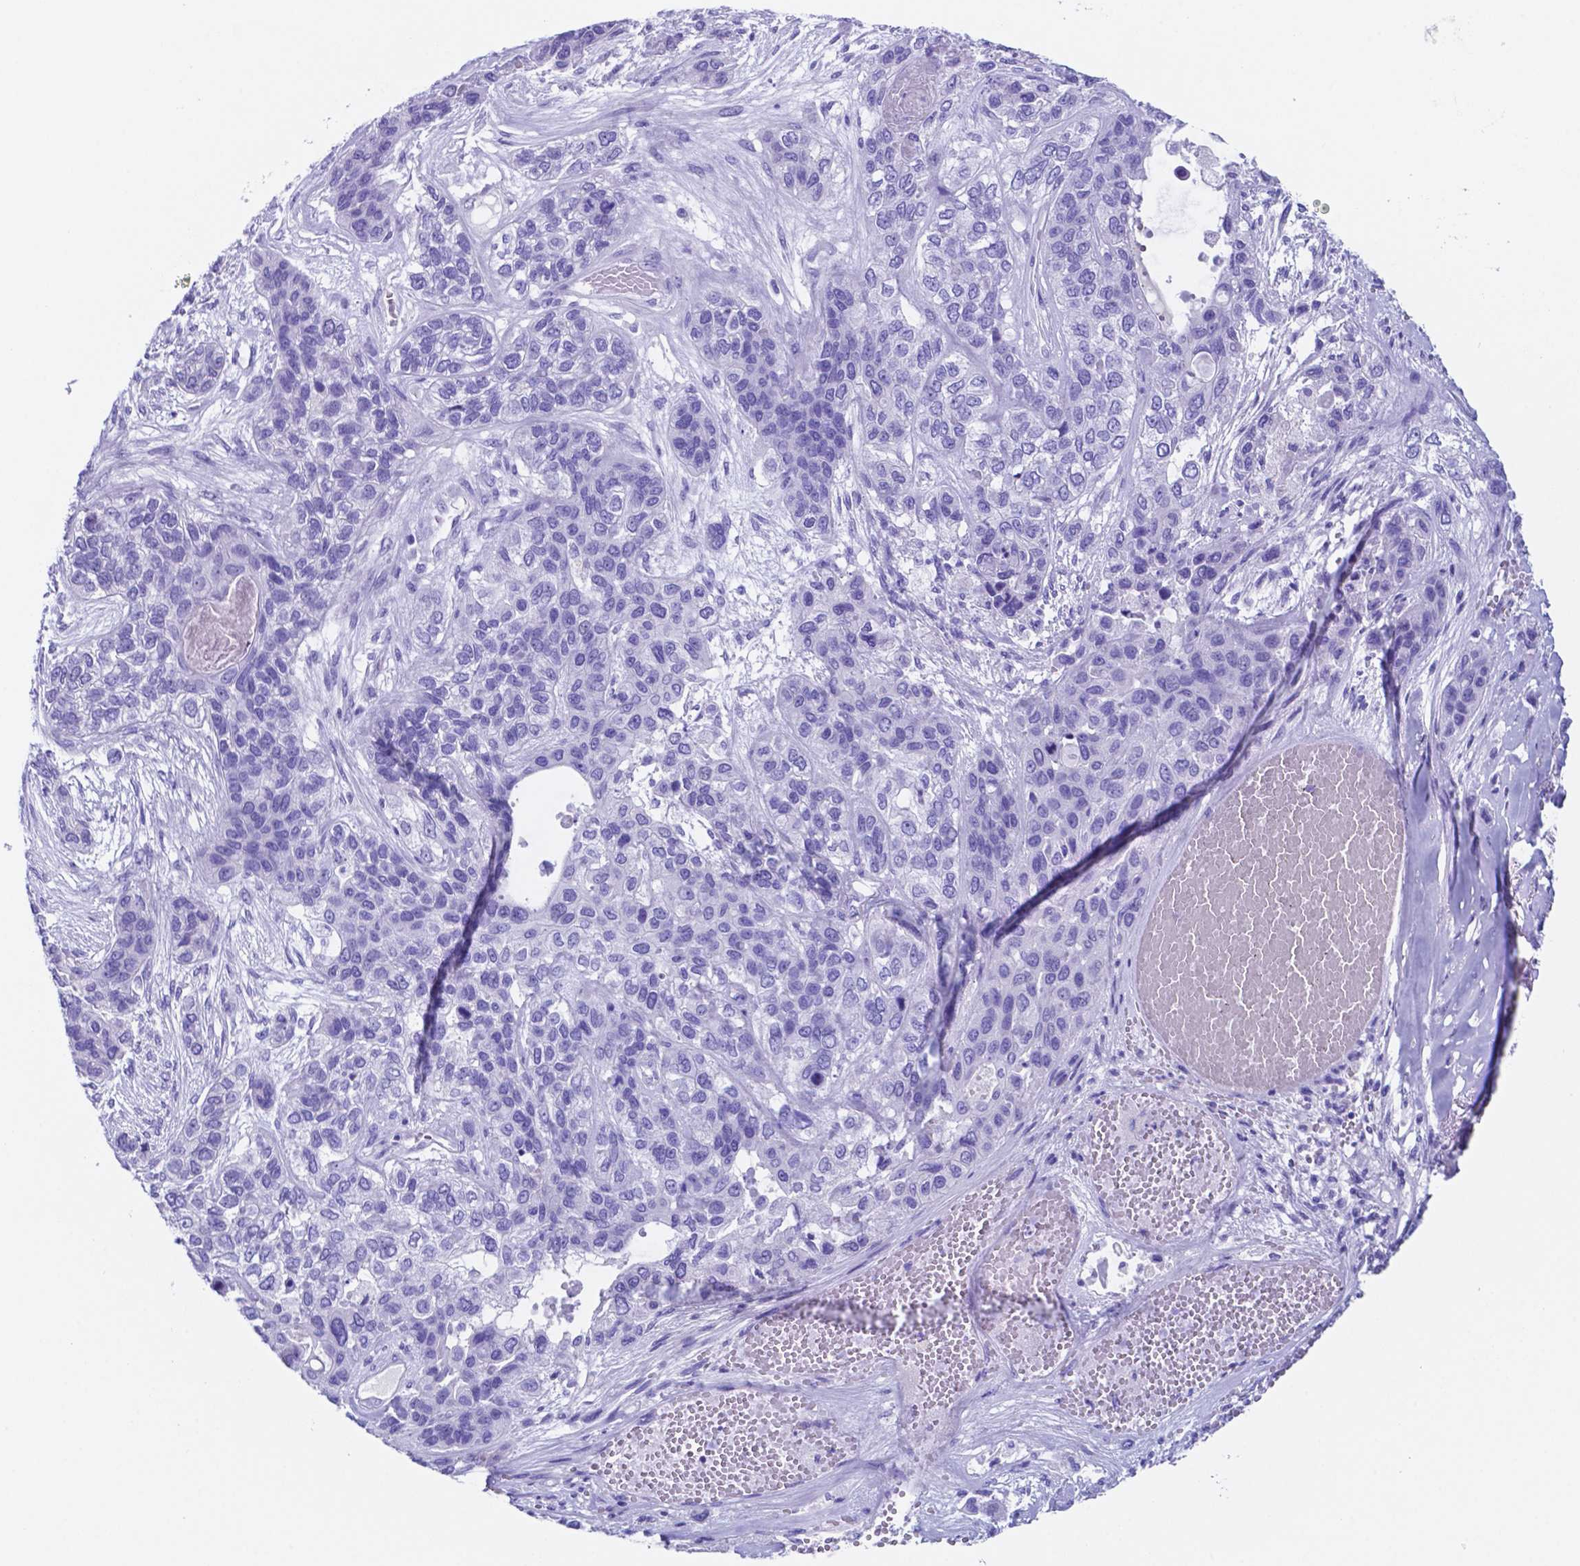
{"staining": {"intensity": "negative", "quantity": "none", "location": "none"}, "tissue": "lung cancer", "cell_type": "Tumor cells", "image_type": "cancer", "snomed": [{"axis": "morphology", "description": "Squamous cell carcinoma, NOS"}, {"axis": "topography", "description": "Lung"}], "caption": "Tumor cells are negative for protein expression in human lung cancer.", "gene": "DNAAF8", "patient": {"sex": "female", "age": 70}}